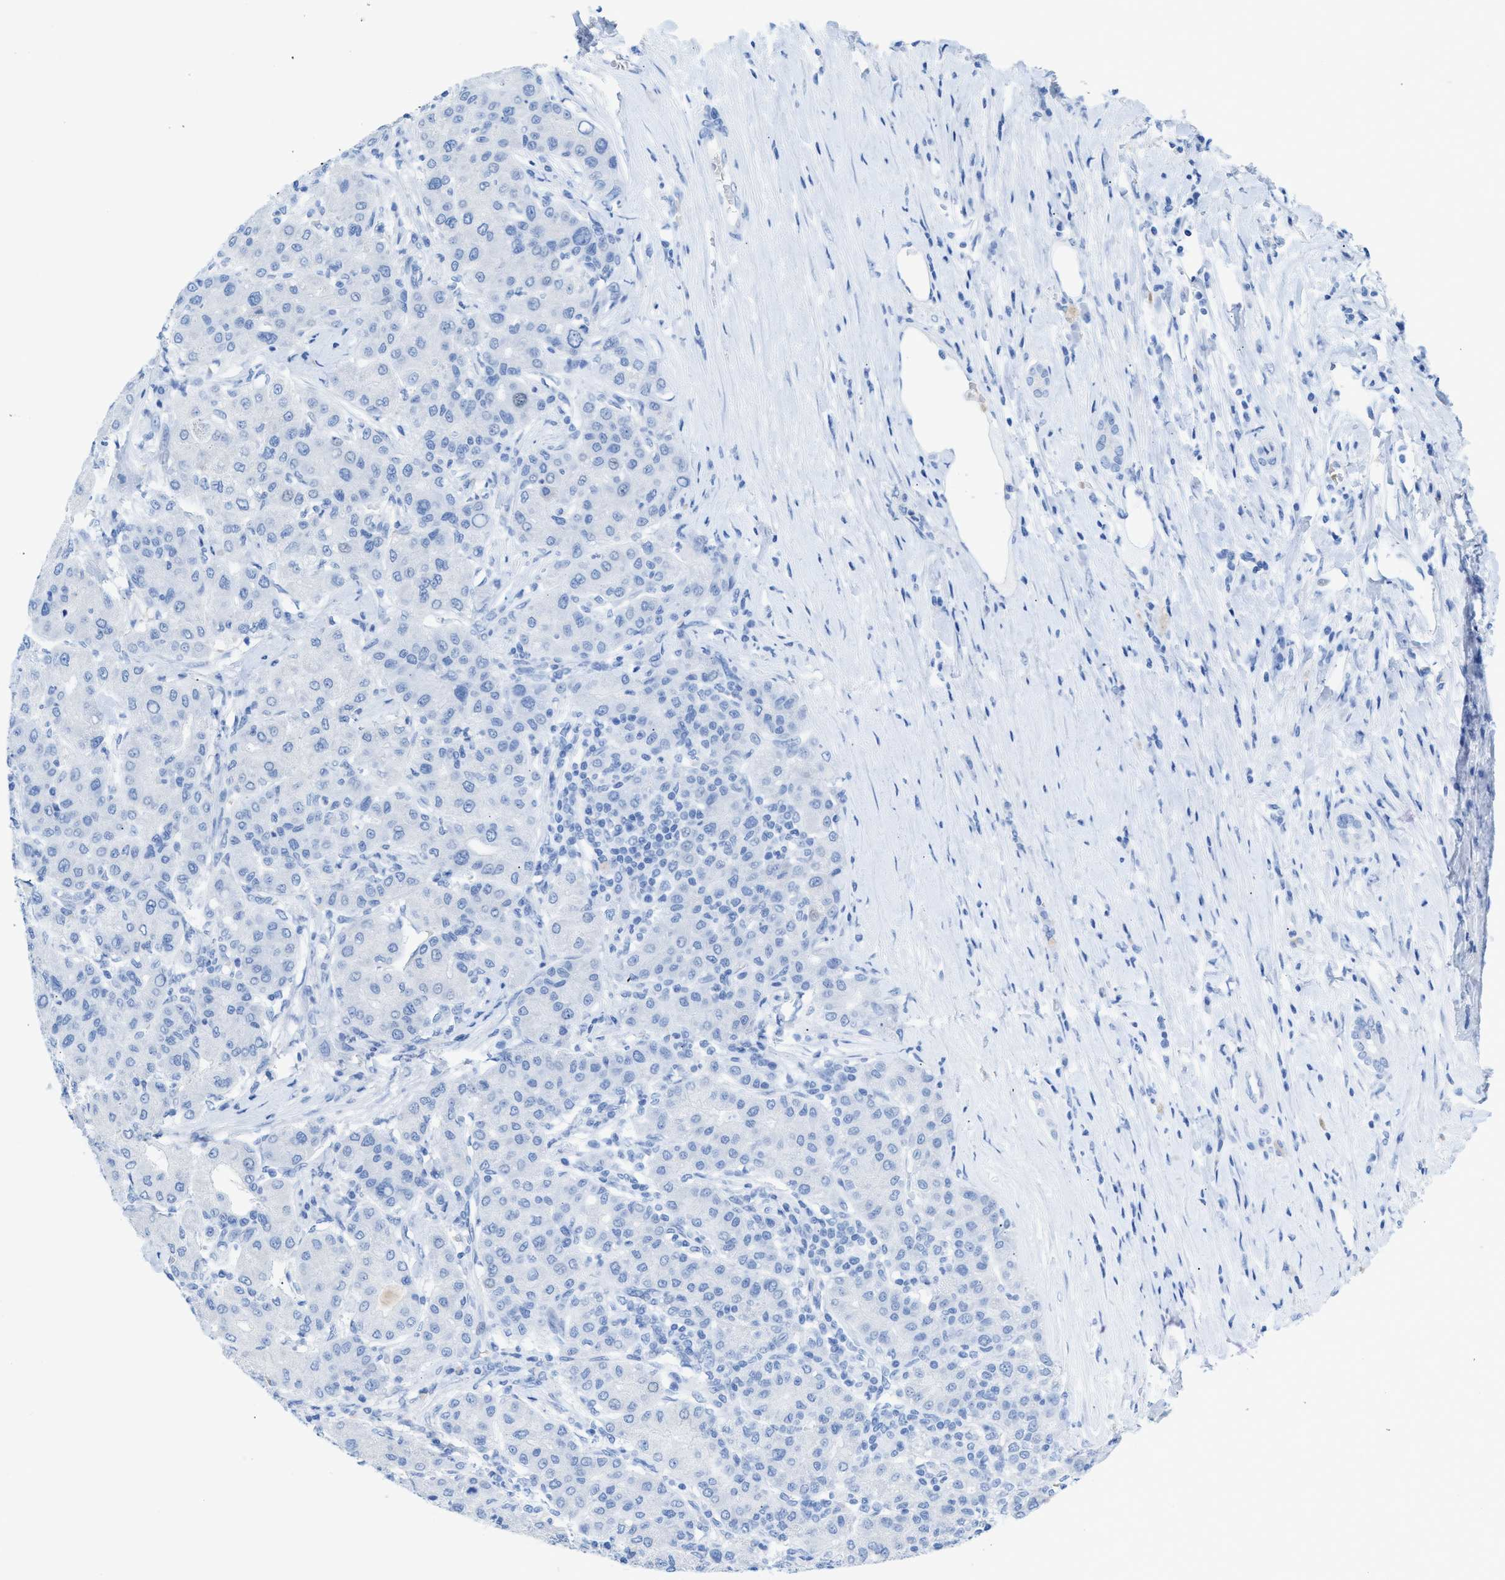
{"staining": {"intensity": "negative", "quantity": "none", "location": "none"}, "tissue": "liver cancer", "cell_type": "Tumor cells", "image_type": "cancer", "snomed": [{"axis": "morphology", "description": "Carcinoma, Hepatocellular, NOS"}, {"axis": "topography", "description": "Liver"}], "caption": "Micrograph shows no significant protein expression in tumor cells of liver hepatocellular carcinoma.", "gene": "ANKFN1", "patient": {"sex": "male", "age": 65}}